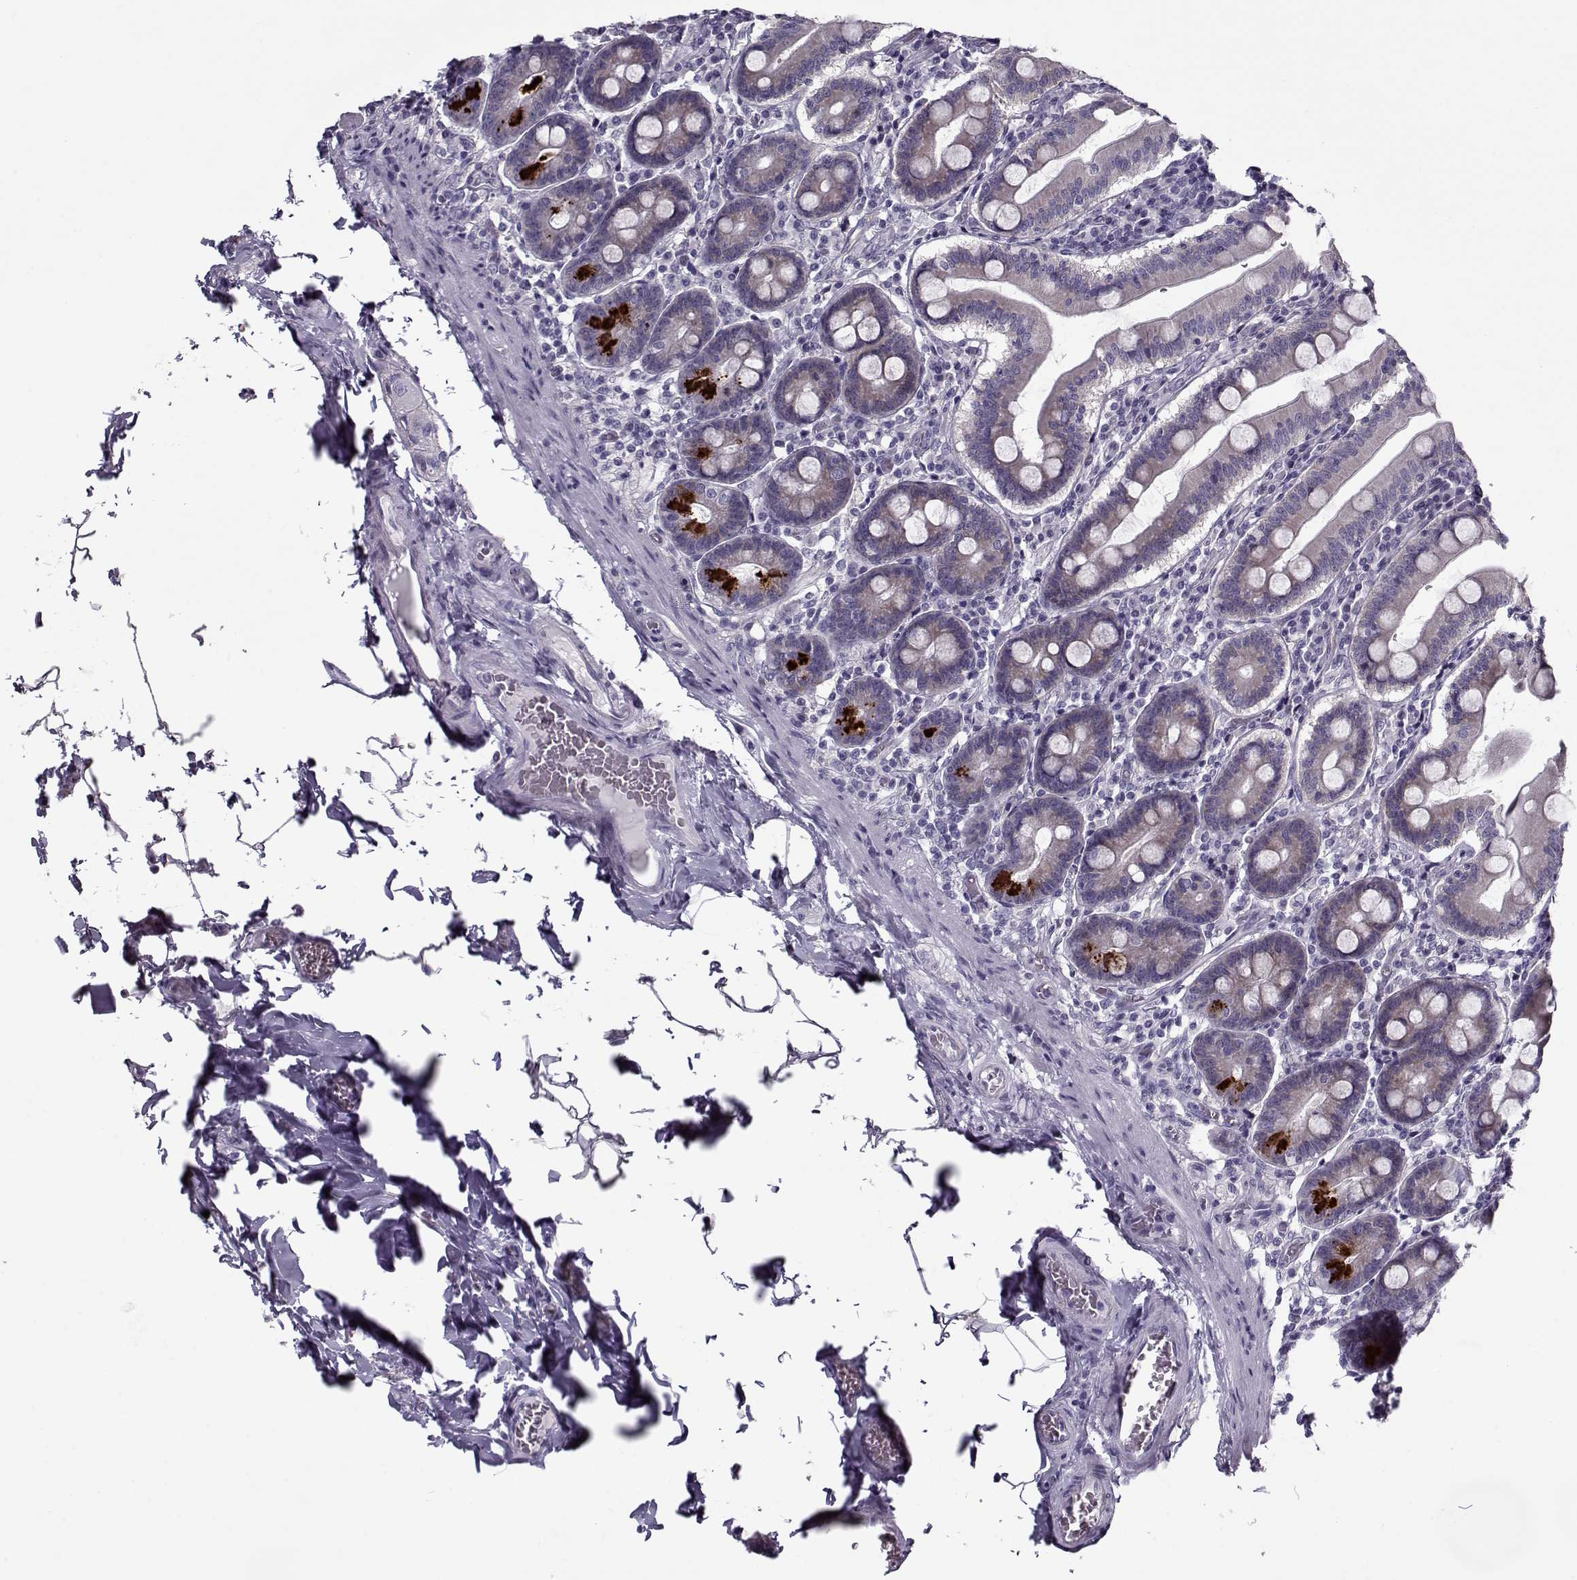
{"staining": {"intensity": "strong", "quantity": "<25%", "location": "cytoplasmic/membranous"}, "tissue": "small intestine", "cell_type": "Glandular cells", "image_type": "normal", "snomed": [{"axis": "morphology", "description": "Normal tissue, NOS"}, {"axis": "topography", "description": "Small intestine"}], "caption": "Approximately <25% of glandular cells in normal small intestine display strong cytoplasmic/membranous protein expression as visualized by brown immunohistochemical staining.", "gene": "PP2D1", "patient": {"sex": "male", "age": 37}}